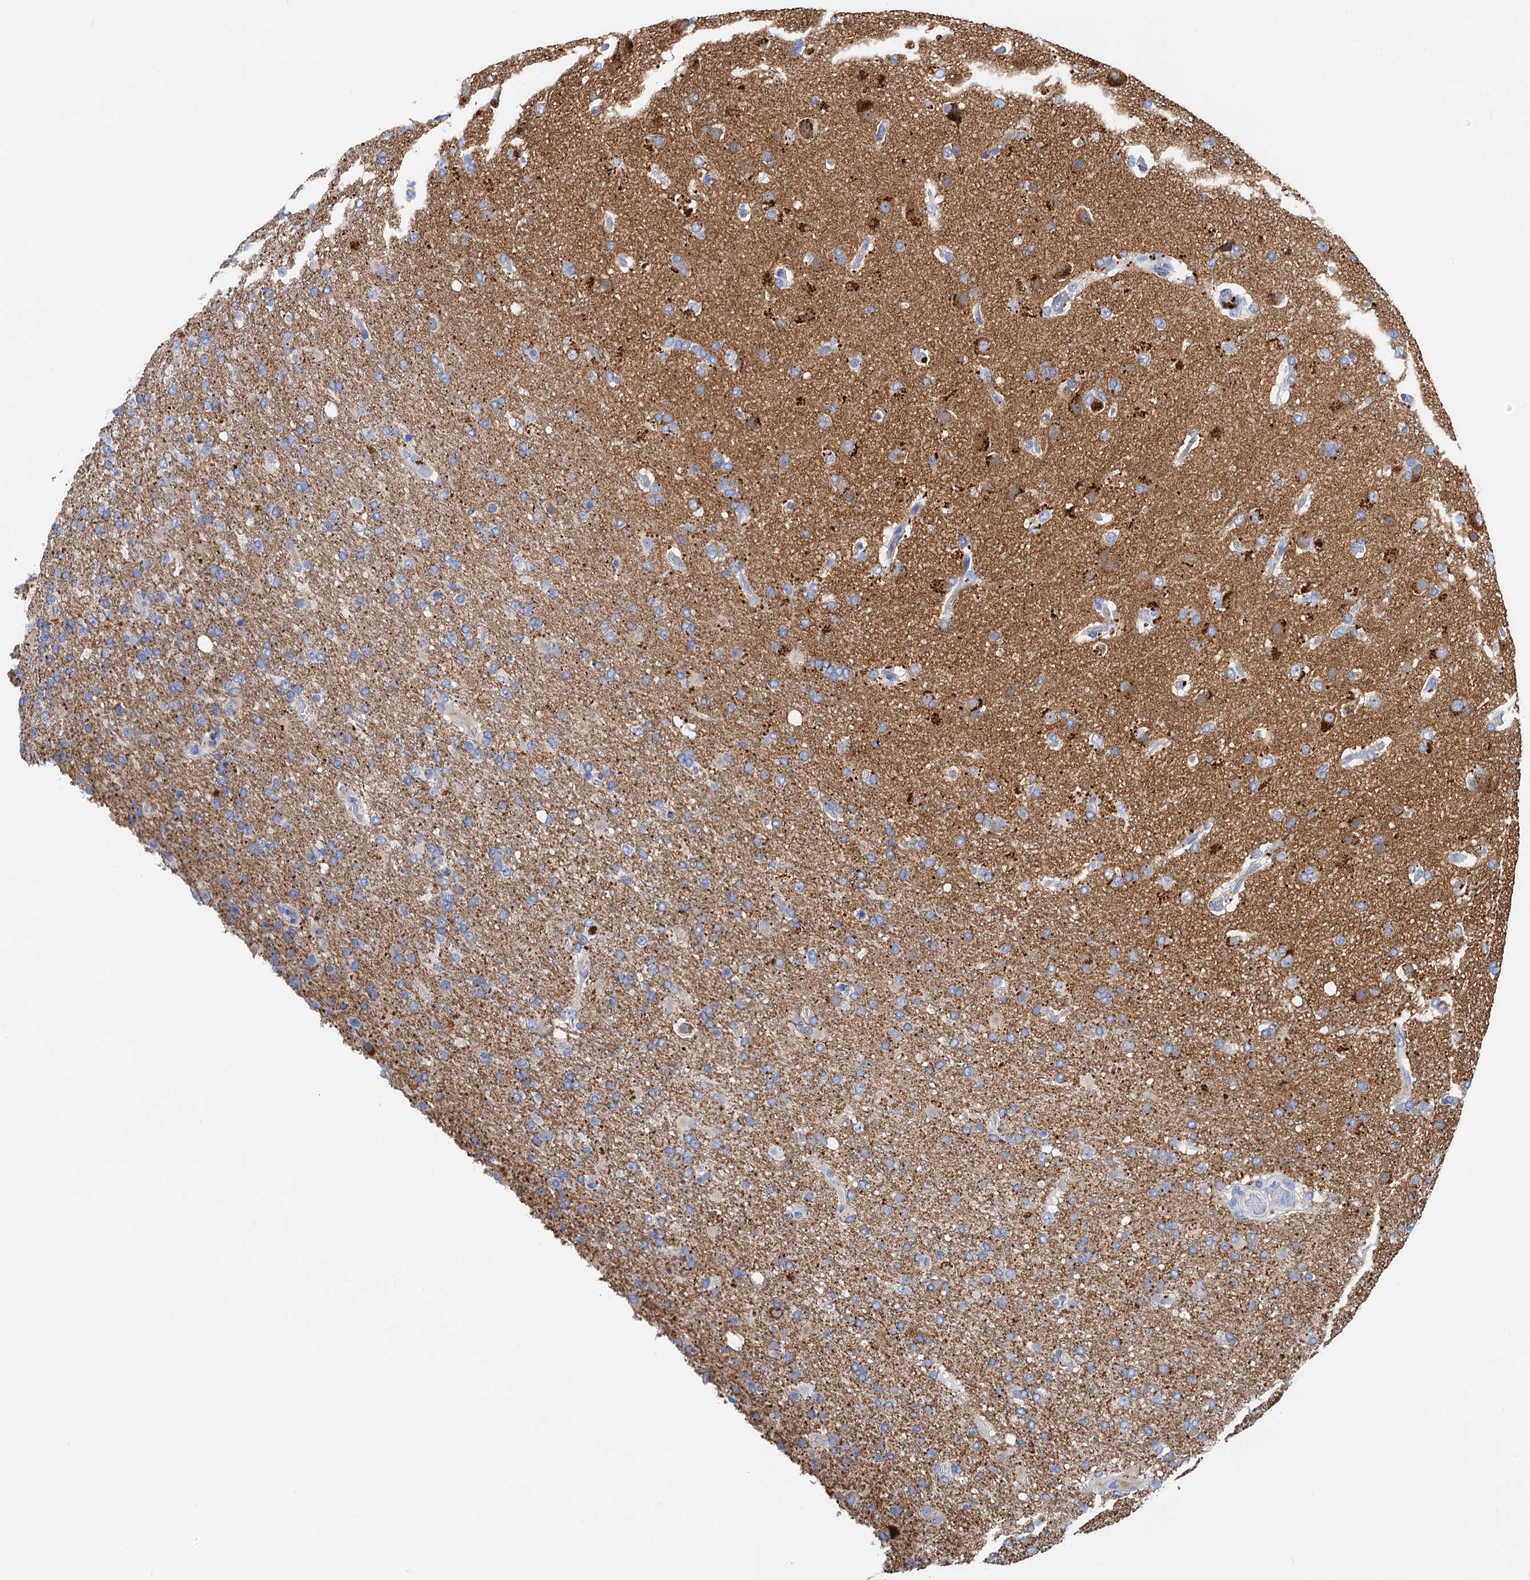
{"staining": {"intensity": "weak", "quantity": "25%-75%", "location": "cytoplasmic/membranous"}, "tissue": "glioma", "cell_type": "Tumor cells", "image_type": "cancer", "snomed": [{"axis": "morphology", "description": "Glioma, malignant, High grade"}, {"axis": "topography", "description": "Brain"}], "caption": "A histopathology image of malignant high-grade glioma stained for a protein displays weak cytoplasmic/membranous brown staining in tumor cells.", "gene": "NLRP10", "patient": {"sex": "female", "age": 74}}